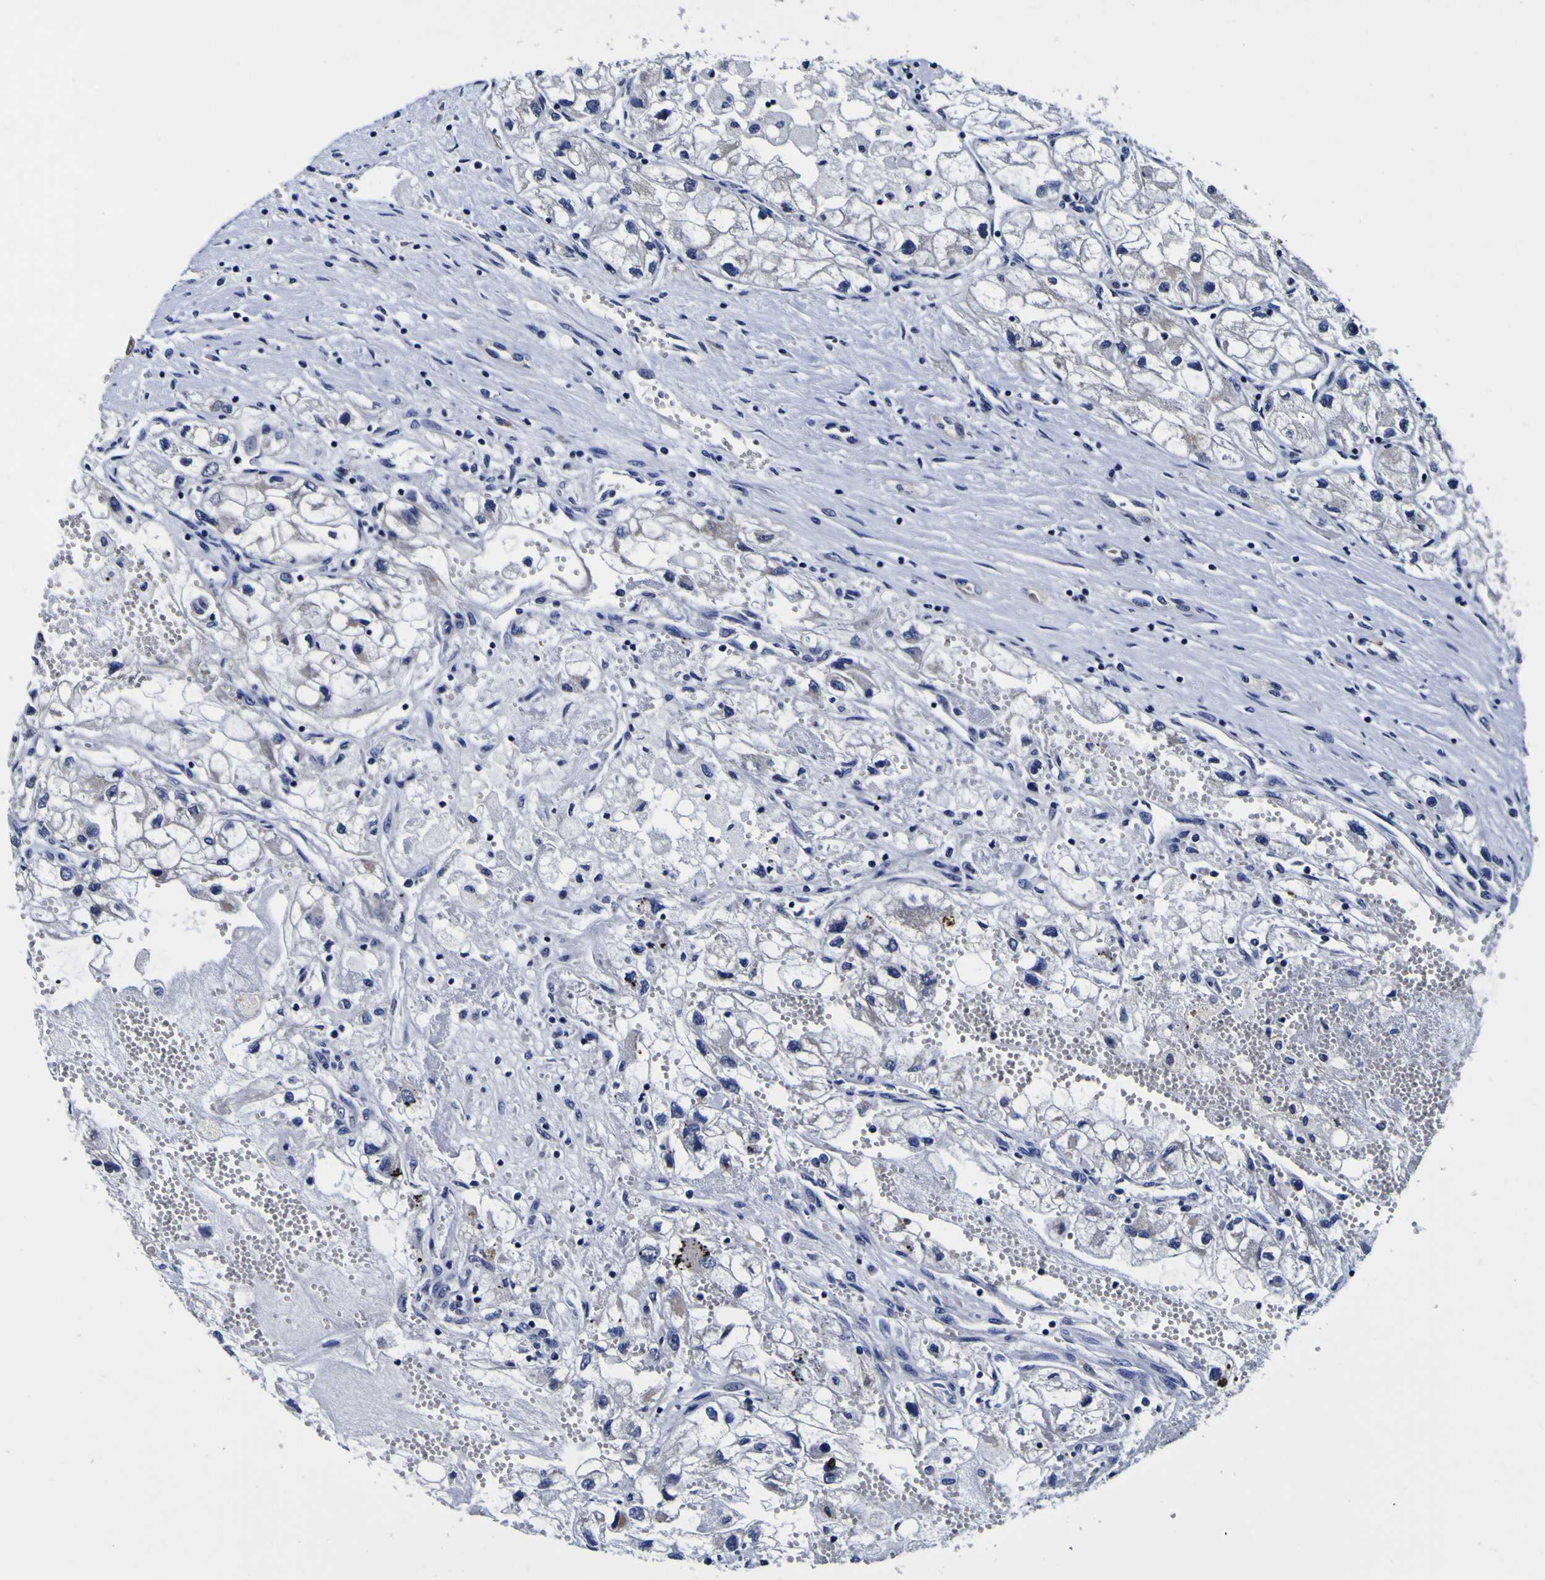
{"staining": {"intensity": "negative", "quantity": "none", "location": "none"}, "tissue": "renal cancer", "cell_type": "Tumor cells", "image_type": "cancer", "snomed": [{"axis": "morphology", "description": "Adenocarcinoma, NOS"}, {"axis": "topography", "description": "Kidney"}], "caption": "Immunohistochemical staining of human renal cancer reveals no significant positivity in tumor cells.", "gene": "PDLIM4", "patient": {"sex": "female", "age": 70}}